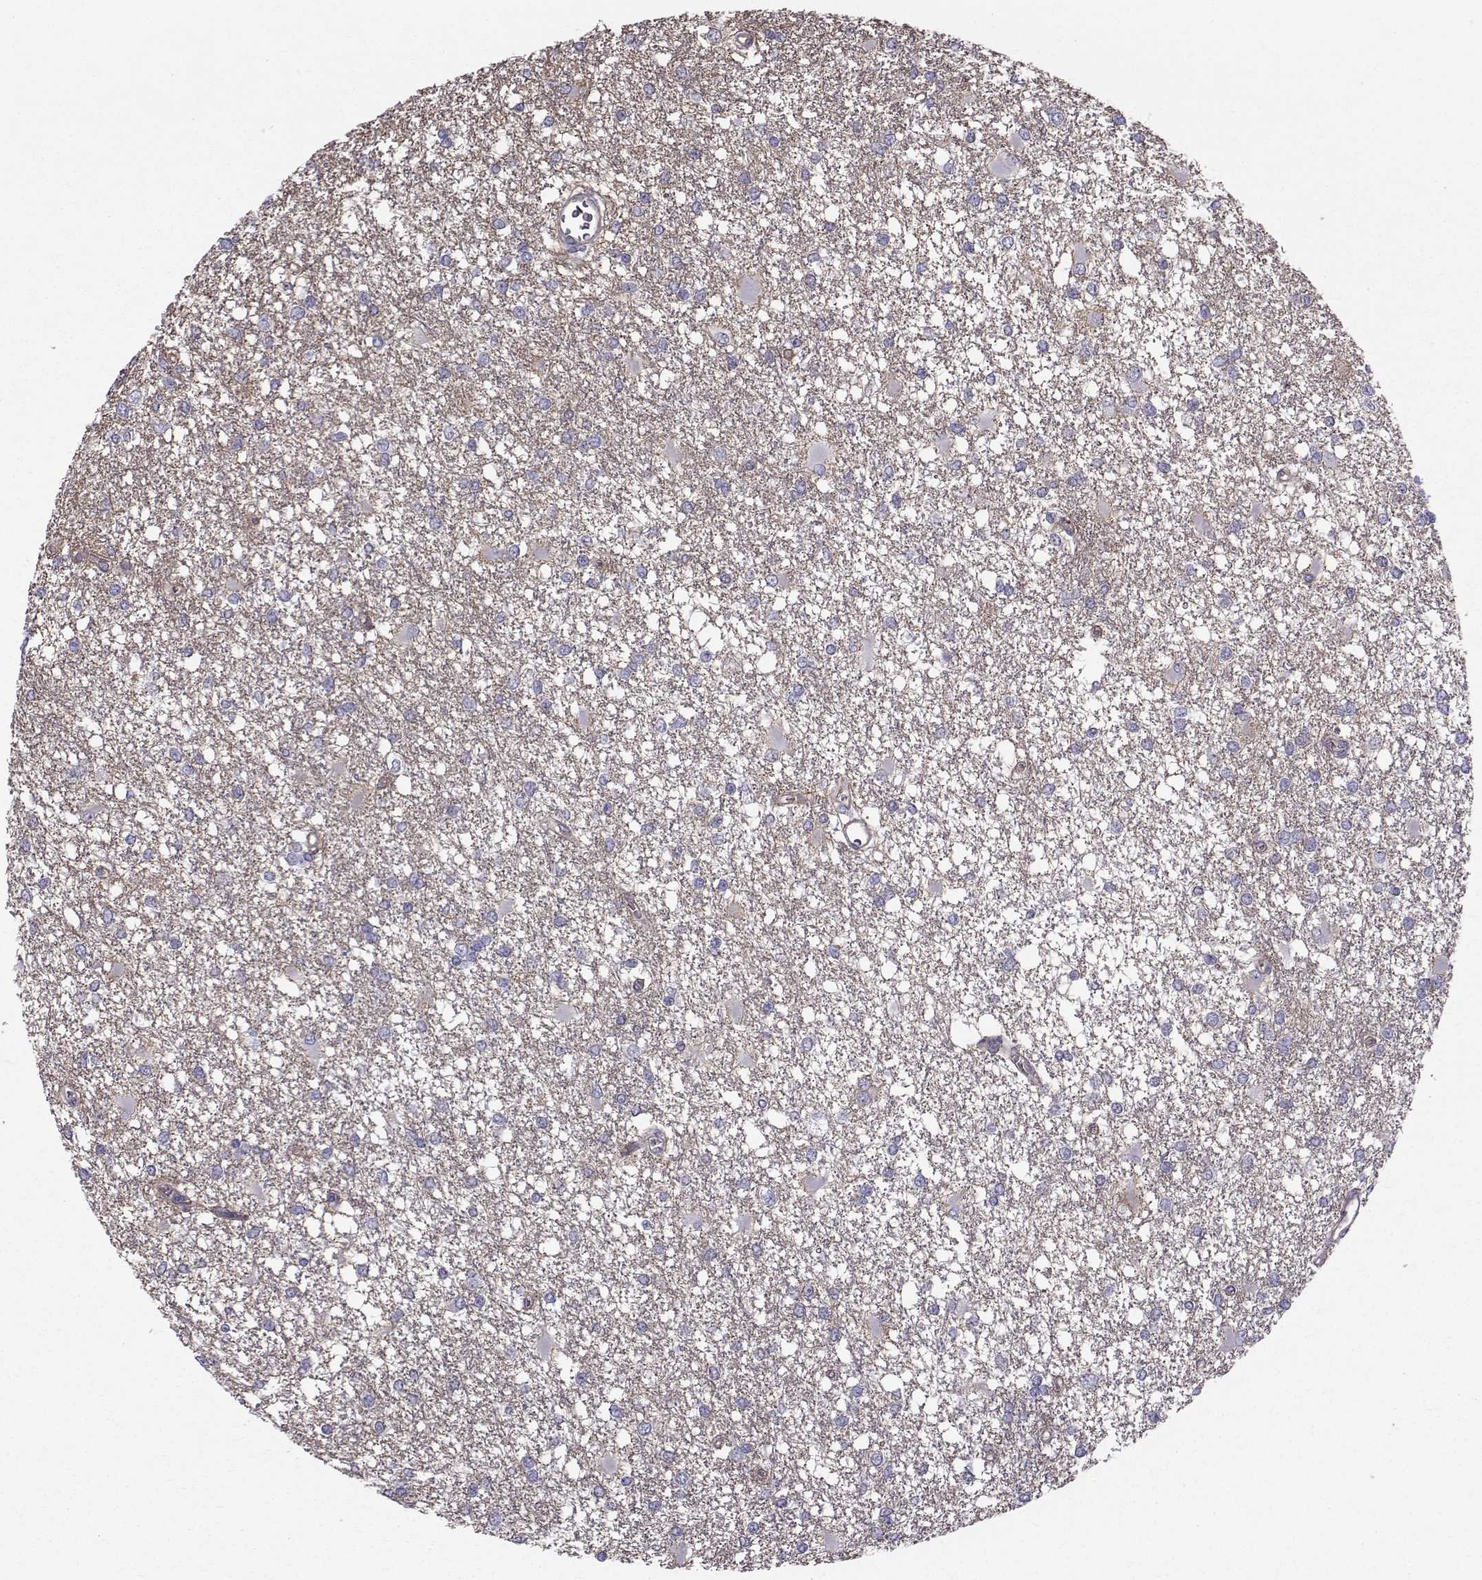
{"staining": {"intensity": "negative", "quantity": "none", "location": "none"}, "tissue": "glioma", "cell_type": "Tumor cells", "image_type": "cancer", "snomed": [{"axis": "morphology", "description": "Glioma, malignant, High grade"}, {"axis": "topography", "description": "Cerebral cortex"}], "caption": "This is an IHC micrograph of glioma. There is no expression in tumor cells.", "gene": "QPCT", "patient": {"sex": "male", "age": 79}}